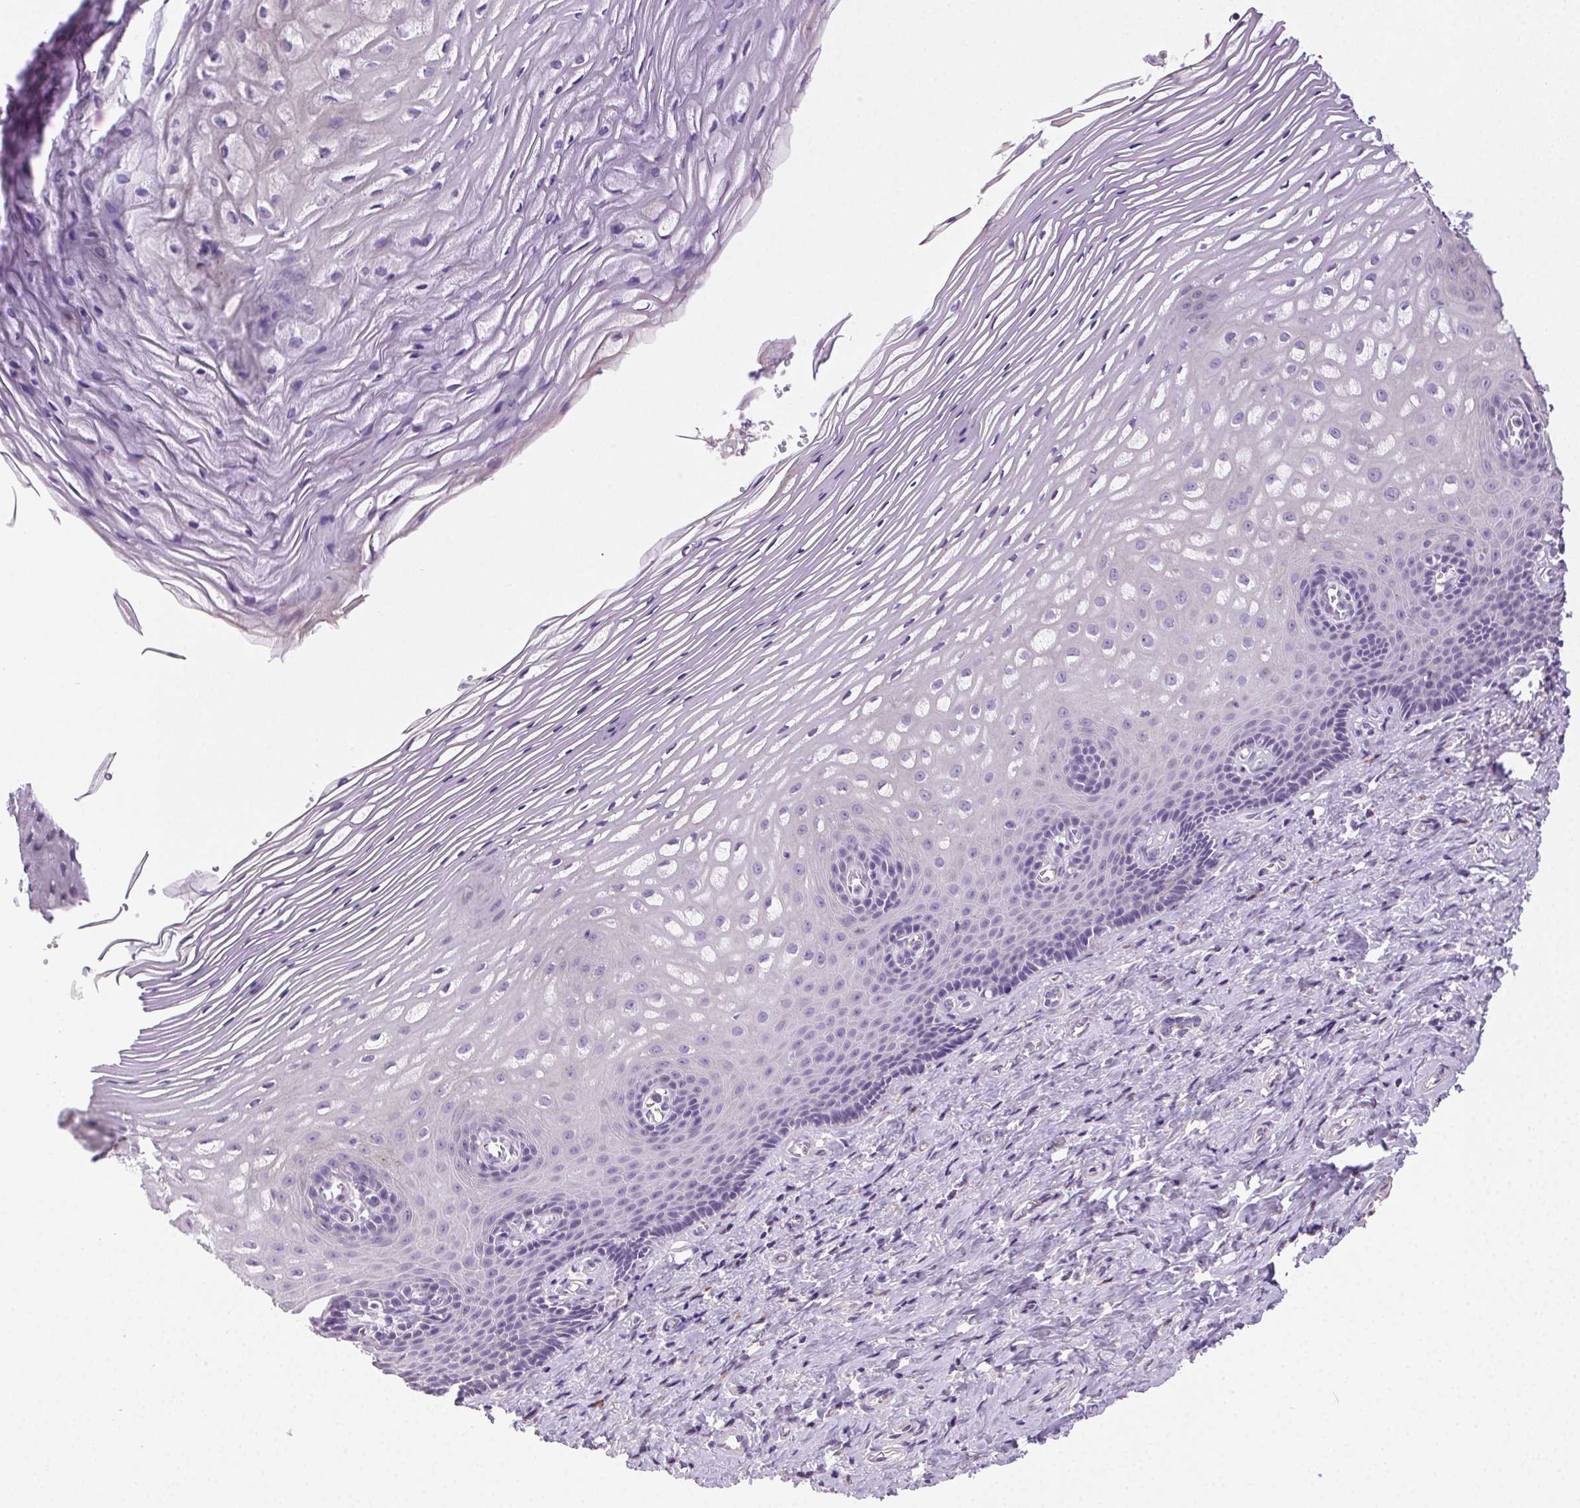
{"staining": {"intensity": "weak", "quantity": "<25%", "location": "cytoplasmic/membranous"}, "tissue": "vagina", "cell_type": "Squamous epithelial cells", "image_type": "normal", "snomed": [{"axis": "morphology", "description": "Normal tissue, NOS"}, {"axis": "topography", "description": "Vagina"}], "caption": "DAB (3,3'-diaminobenzidine) immunohistochemical staining of benign human vagina exhibits no significant staining in squamous epithelial cells.", "gene": "SYCE2", "patient": {"sex": "female", "age": 83}}